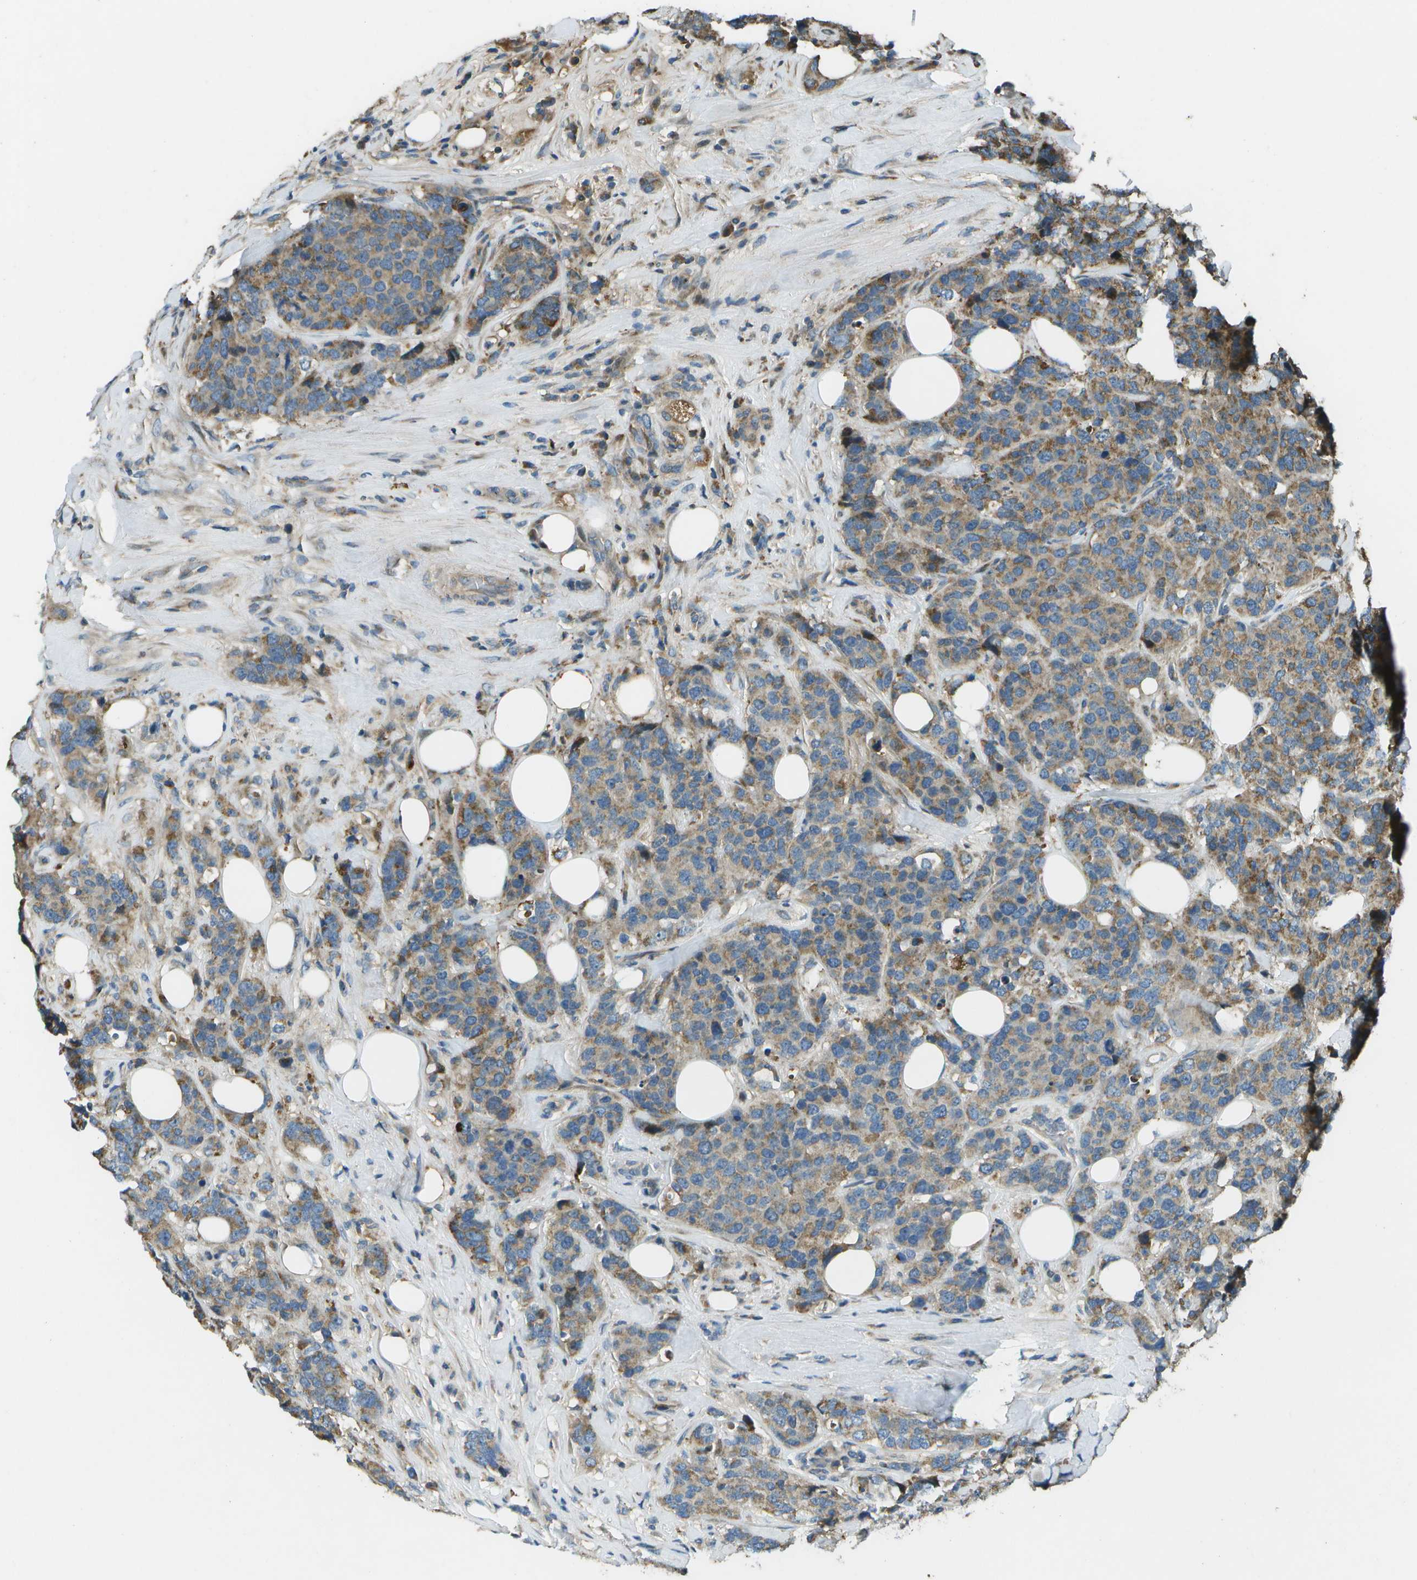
{"staining": {"intensity": "moderate", "quantity": "25%-75%", "location": "cytoplasmic/membranous"}, "tissue": "breast cancer", "cell_type": "Tumor cells", "image_type": "cancer", "snomed": [{"axis": "morphology", "description": "Lobular carcinoma"}, {"axis": "topography", "description": "Breast"}], "caption": "This micrograph demonstrates breast cancer (lobular carcinoma) stained with IHC to label a protein in brown. The cytoplasmic/membranous of tumor cells show moderate positivity for the protein. Nuclei are counter-stained blue.", "gene": "PXYLP1", "patient": {"sex": "female", "age": 59}}